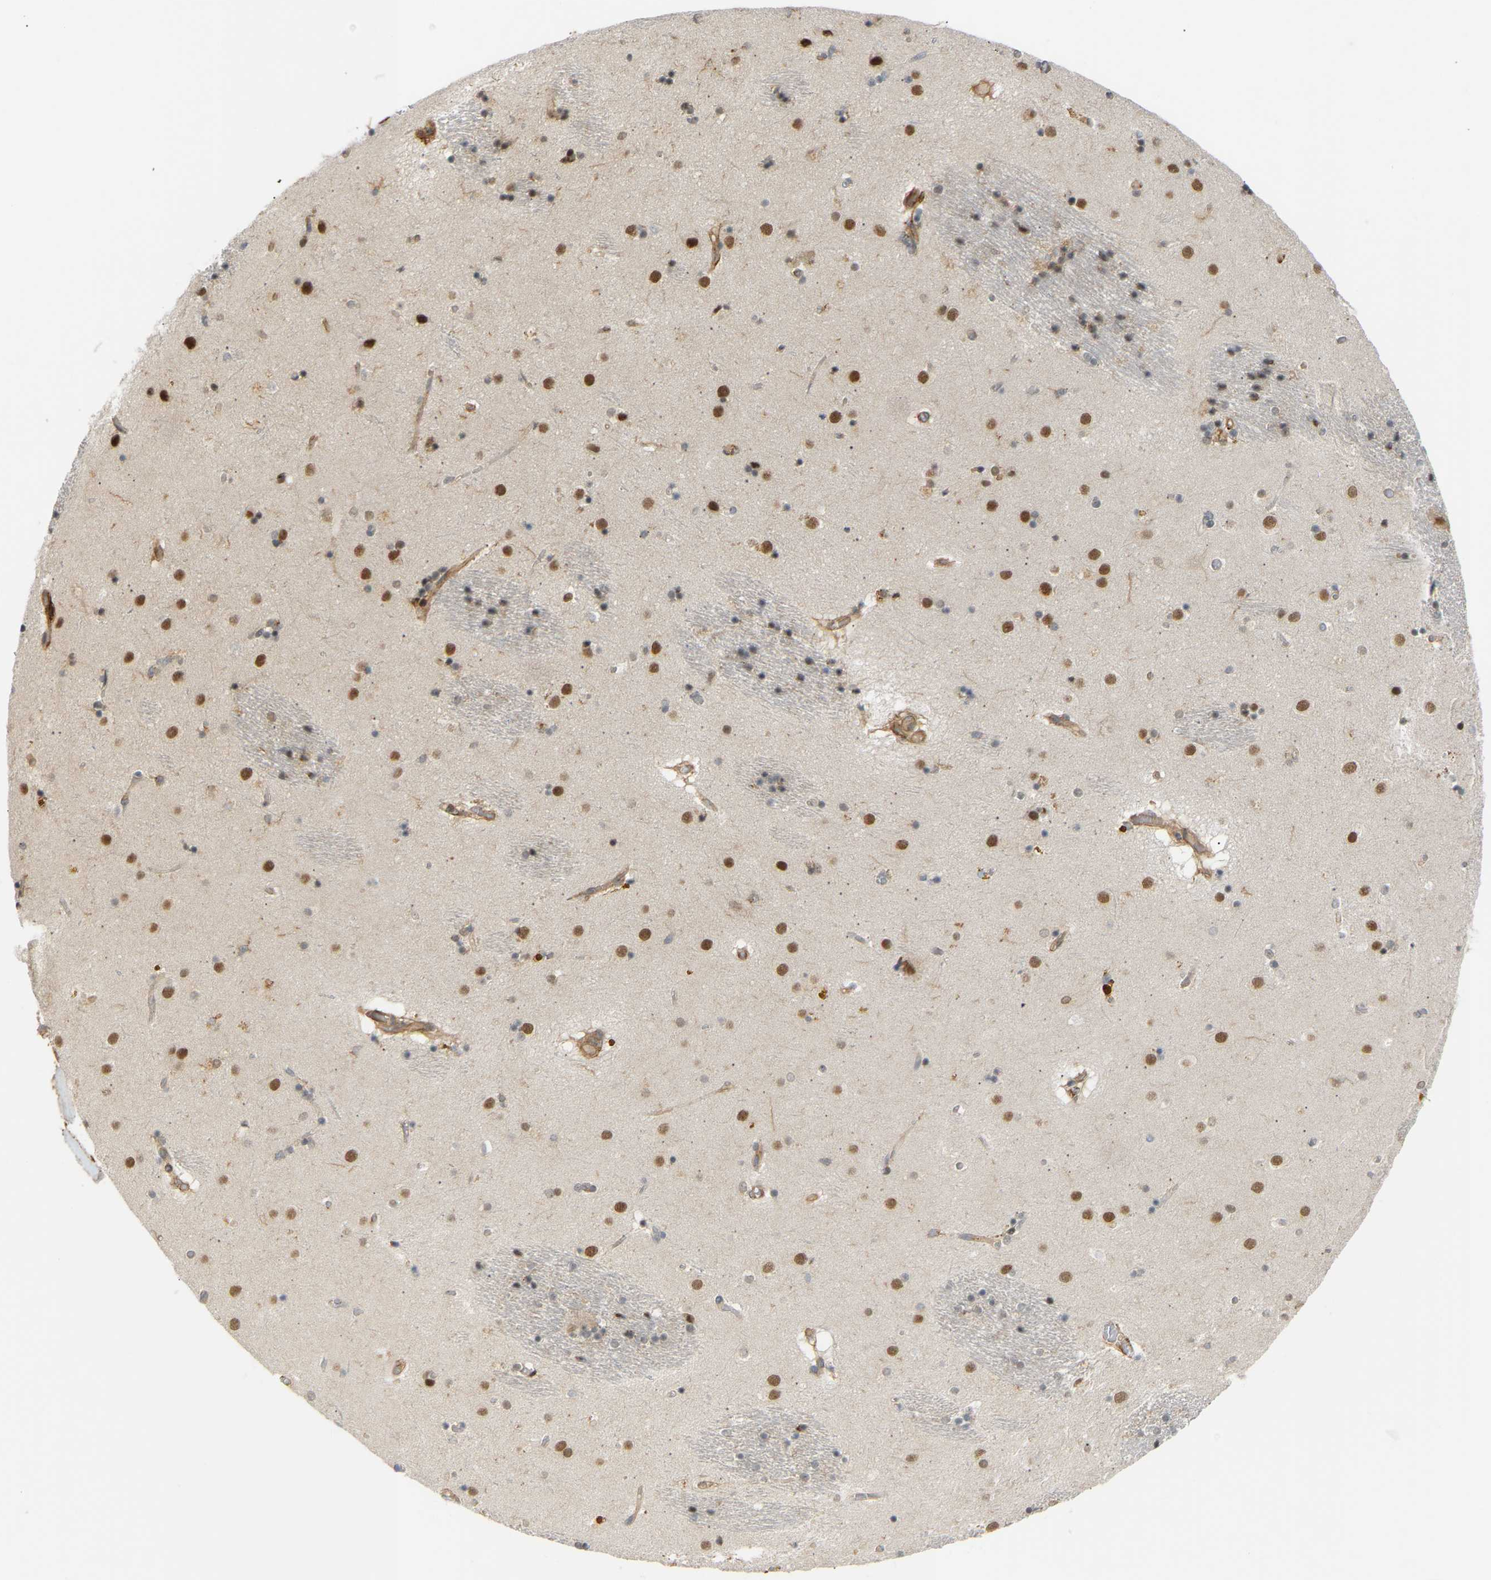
{"staining": {"intensity": "weak", "quantity": "<25%", "location": "nuclear"}, "tissue": "caudate", "cell_type": "Glial cells", "image_type": "normal", "snomed": [{"axis": "morphology", "description": "Normal tissue, NOS"}, {"axis": "topography", "description": "Lateral ventricle wall"}], "caption": "IHC micrograph of unremarkable caudate stained for a protein (brown), which reveals no expression in glial cells.", "gene": "PLCG2", "patient": {"sex": "male", "age": 70}}